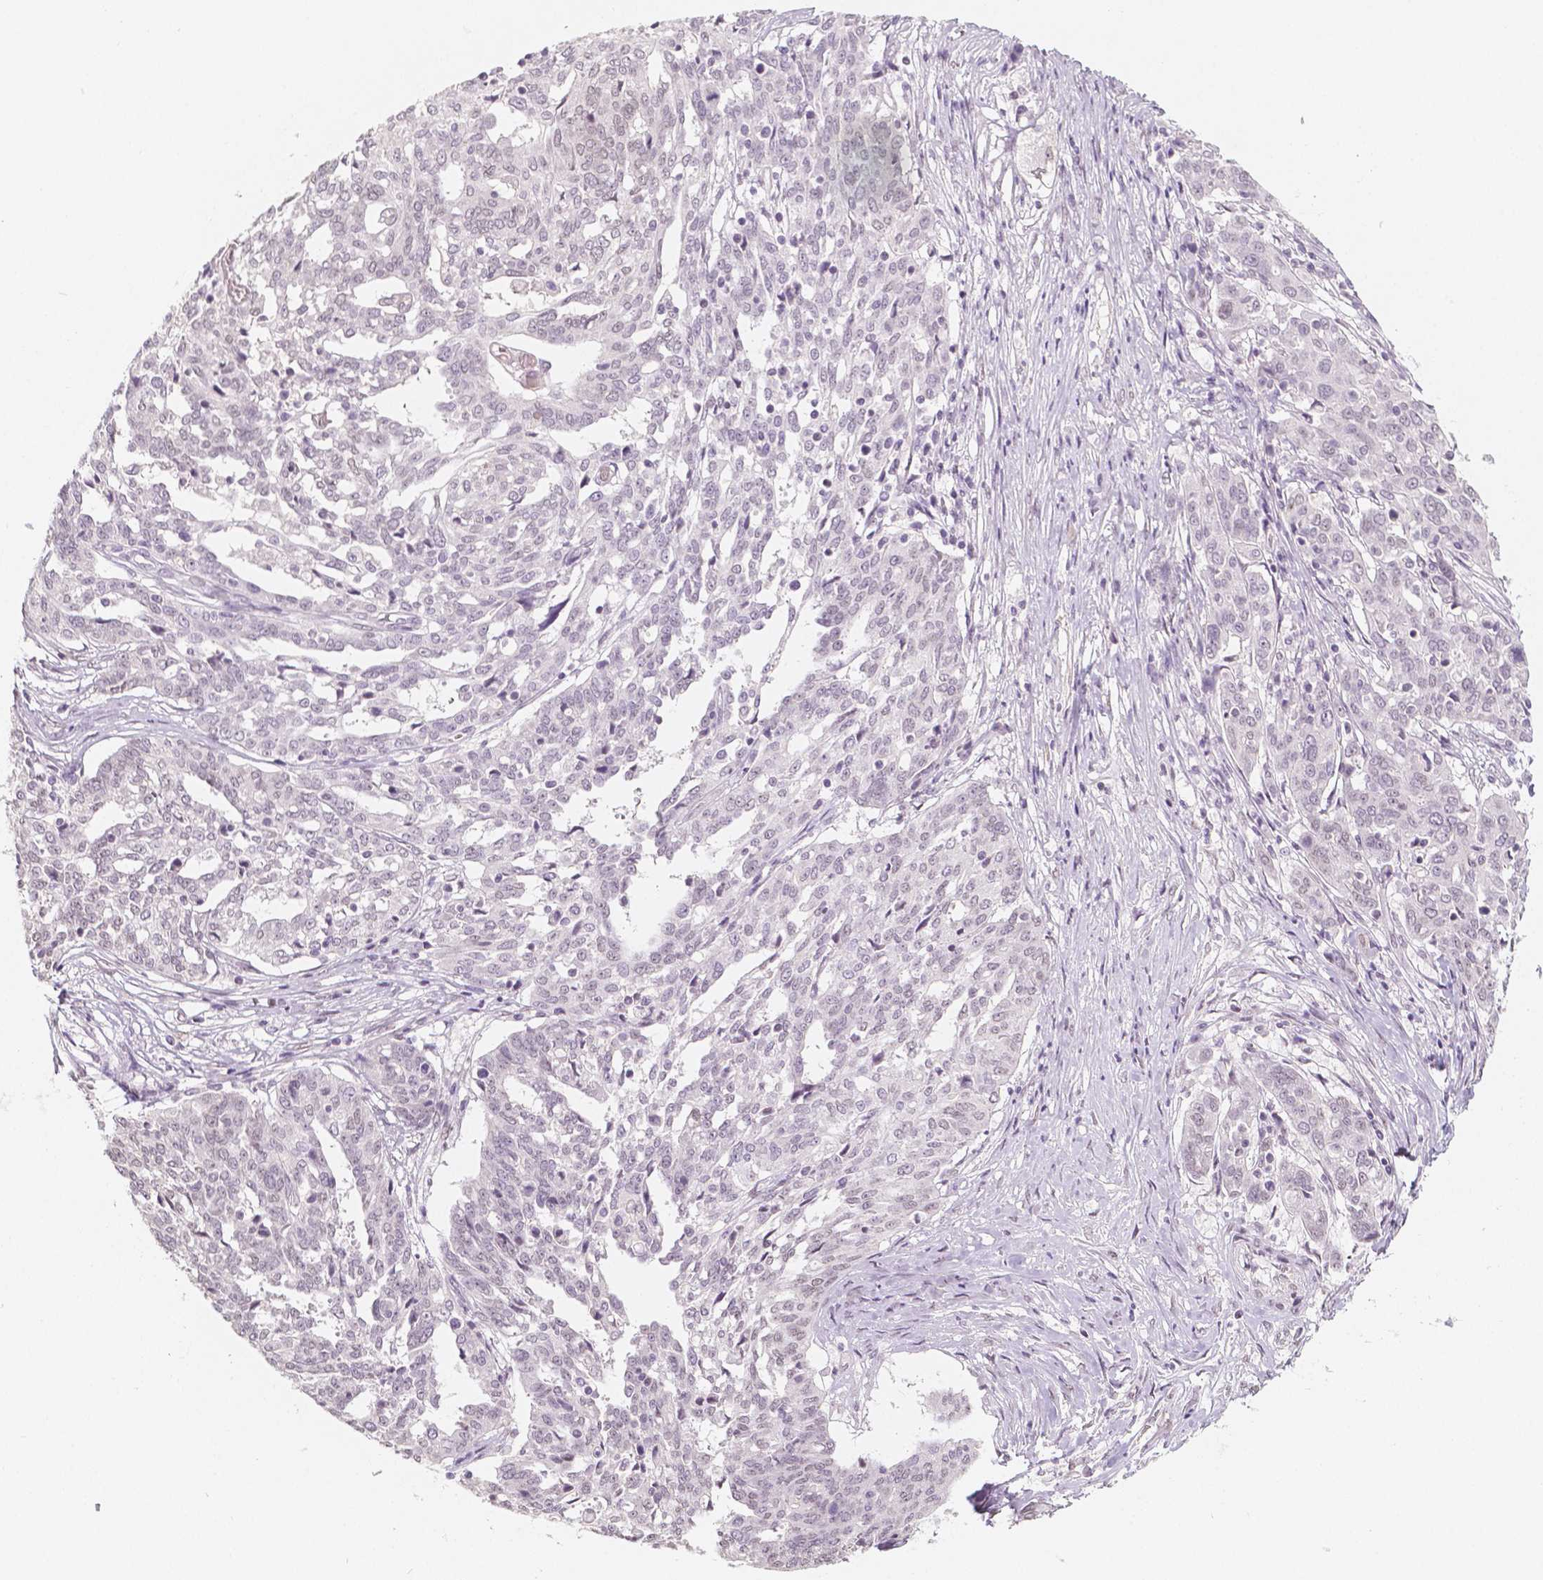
{"staining": {"intensity": "negative", "quantity": "none", "location": "none"}, "tissue": "ovarian cancer", "cell_type": "Tumor cells", "image_type": "cancer", "snomed": [{"axis": "morphology", "description": "Cystadenocarcinoma, serous, NOS"}, {"axis": "topography", "description": "Ovary"}], "caption": "Immunohistochemistry of ovarian cancer (serous cystadenocarcinoma) shows no positivity in tumor cells.", "gene": "KDM5B", "patient": {"sex": "female", "age": 67}}